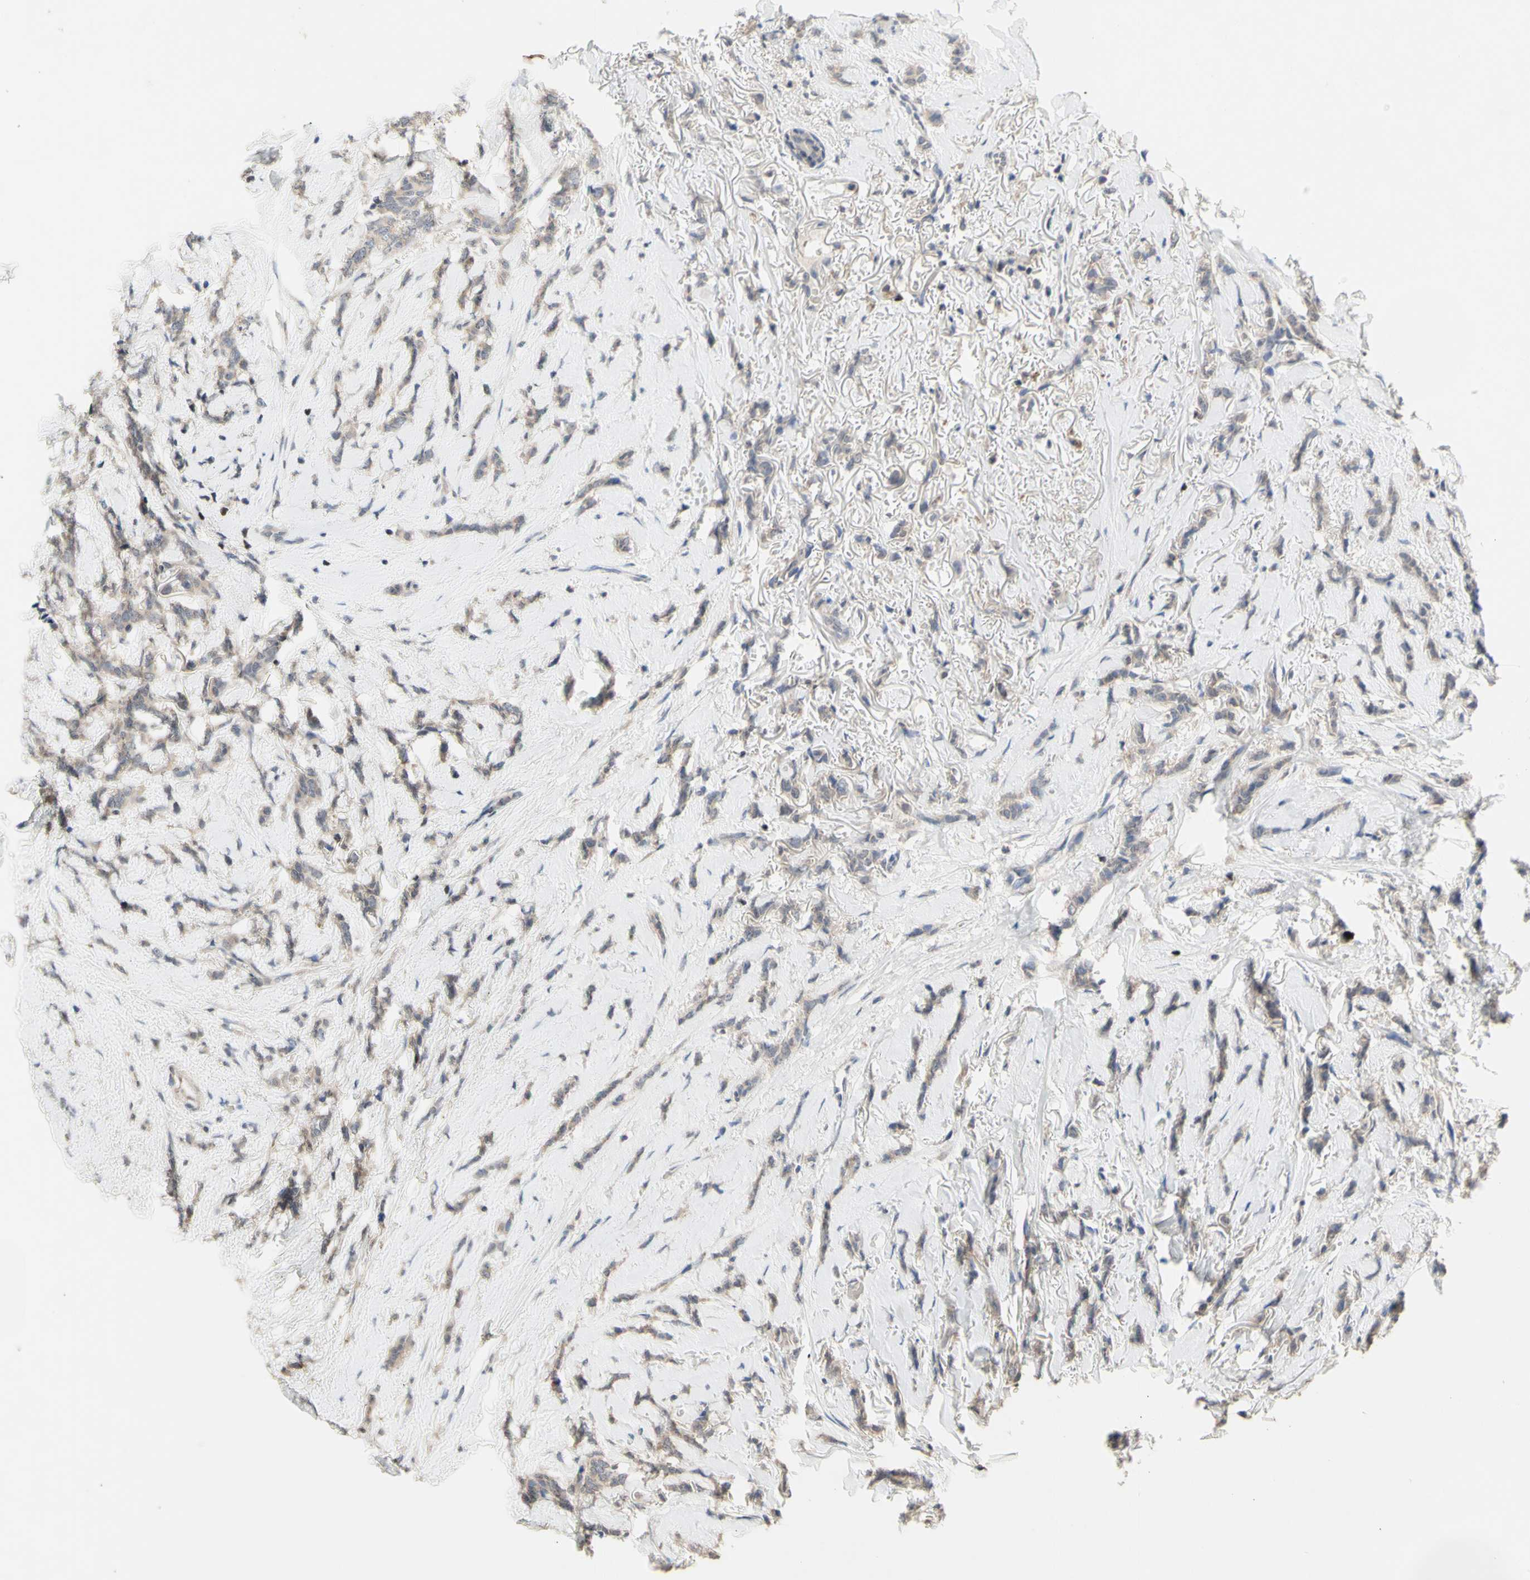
{"staining": {"intensity": "negative", "quantity": "none", "location": "none"}, "tissue": "breast cancer", "cell_type": "Tumor cells", "image_type": "cancer", "snomed": [{"axis": "morphology", "description": "Lobular carcinoma"}, {"axis": "topography", "description": "Skin"}, {"axis": "topography", "description": "Breast"}], "caption": "IHC photomicrograph of human breast lobular carcinoma stained for a protein (brown), which demonstrates no expression in tumor cells. The staining was performed using DAB (3,3'-diaminobenzidine) to visualize the protein expression in brown, while the nuclei were stained in blue with hematoxylin (Magnification: 20x).", "gene": "NLRP1", "patient": {"sex": "female", "age": 46}}